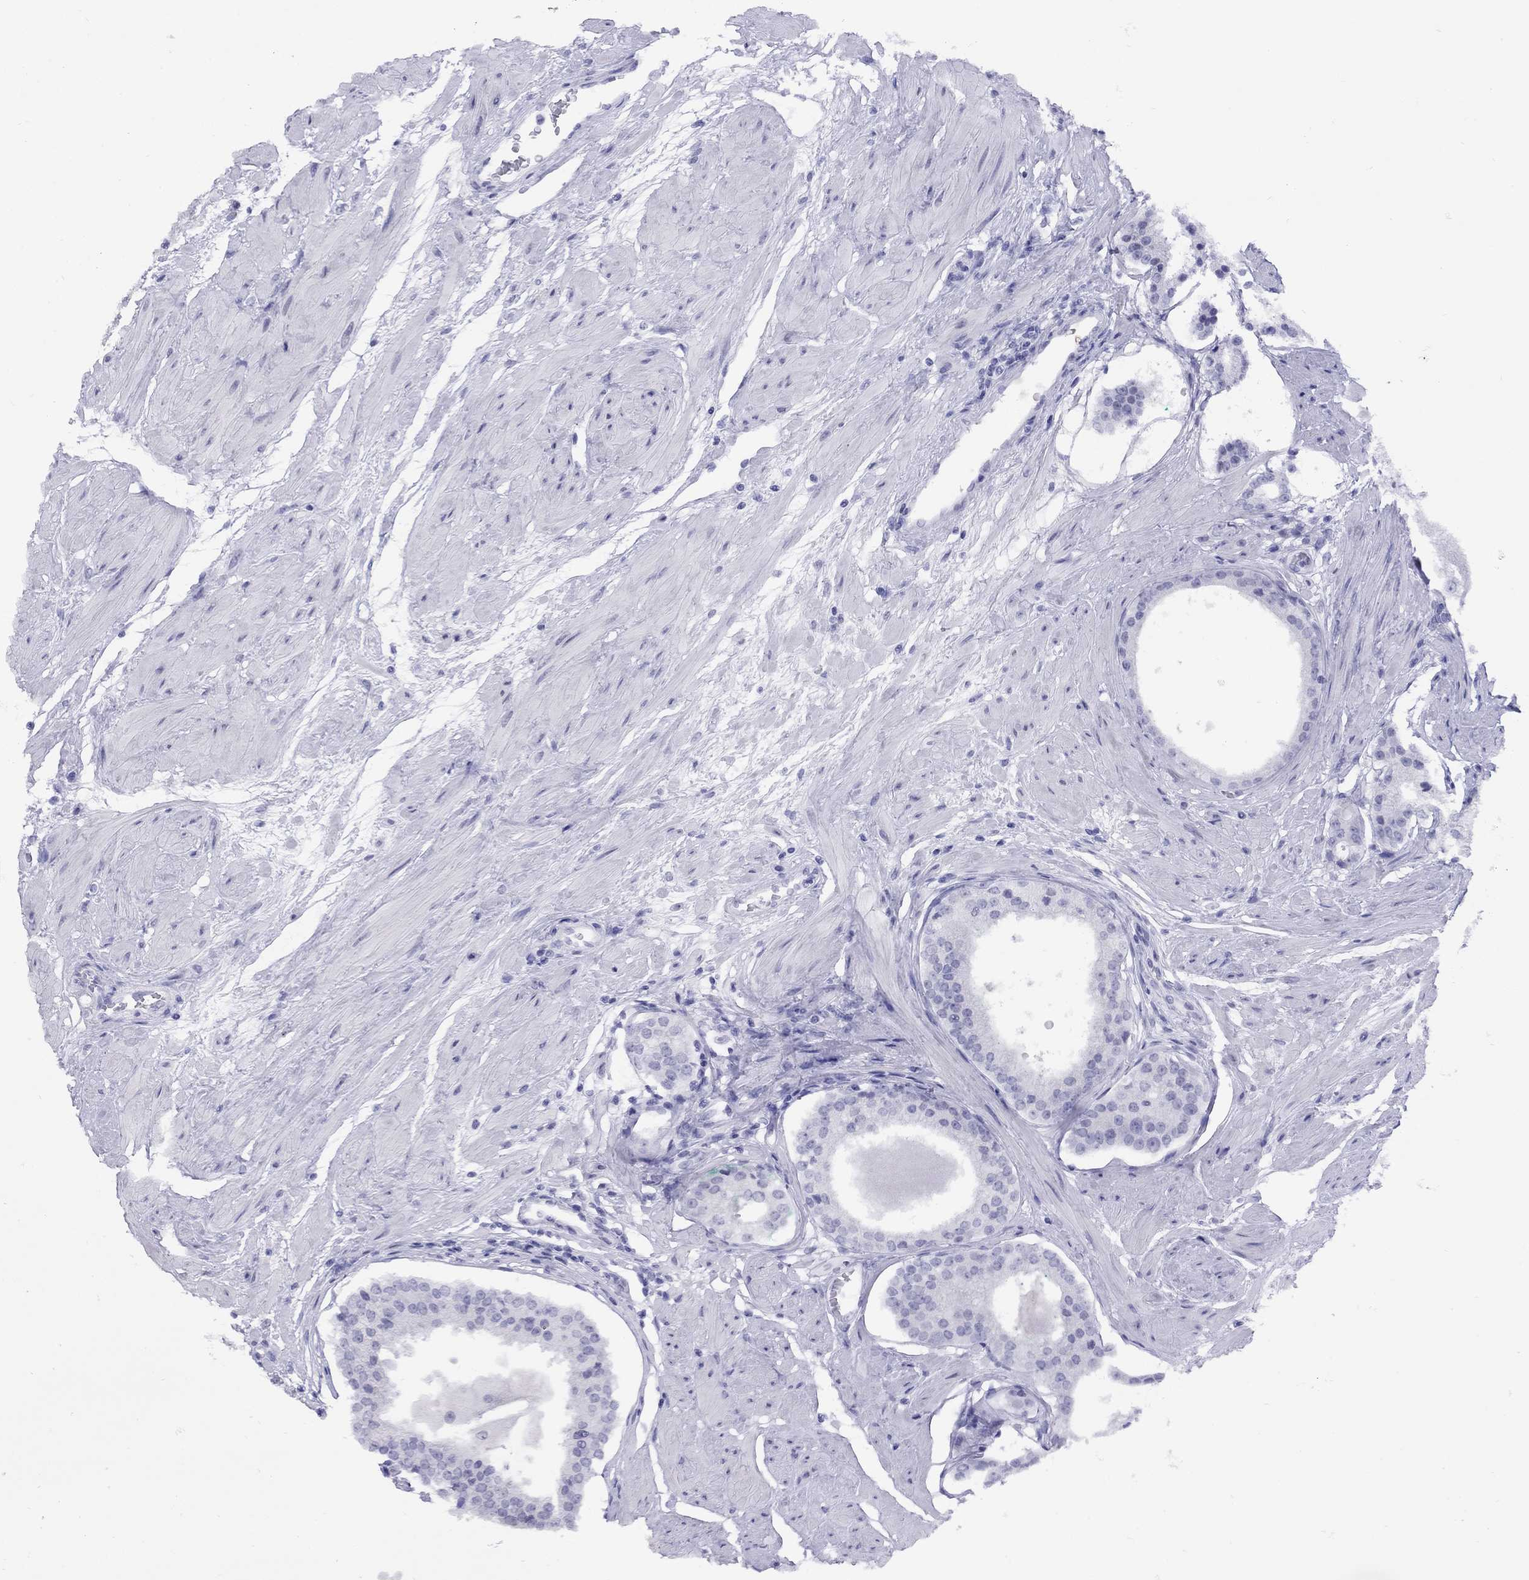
{"staining": {"intensity": "negative", "quantity": "none", "location": "none"}, "tissue": "prostate cancer", "cell_type": "Tumor cells", "image_type": "cancer", "snomed": [{"axis": "morphology", "description": "Adenocarcinoma, Low grade"}, {"axis": "topography", "description": "Prostate"}], "caption": "A histopathology image of prostate cancer (low-grade adenocarcinoma) stained for a protein shows no brown staining in tumor cells.", "gene": "LYAR", "patient": {"sex": "male", "age": 60}}